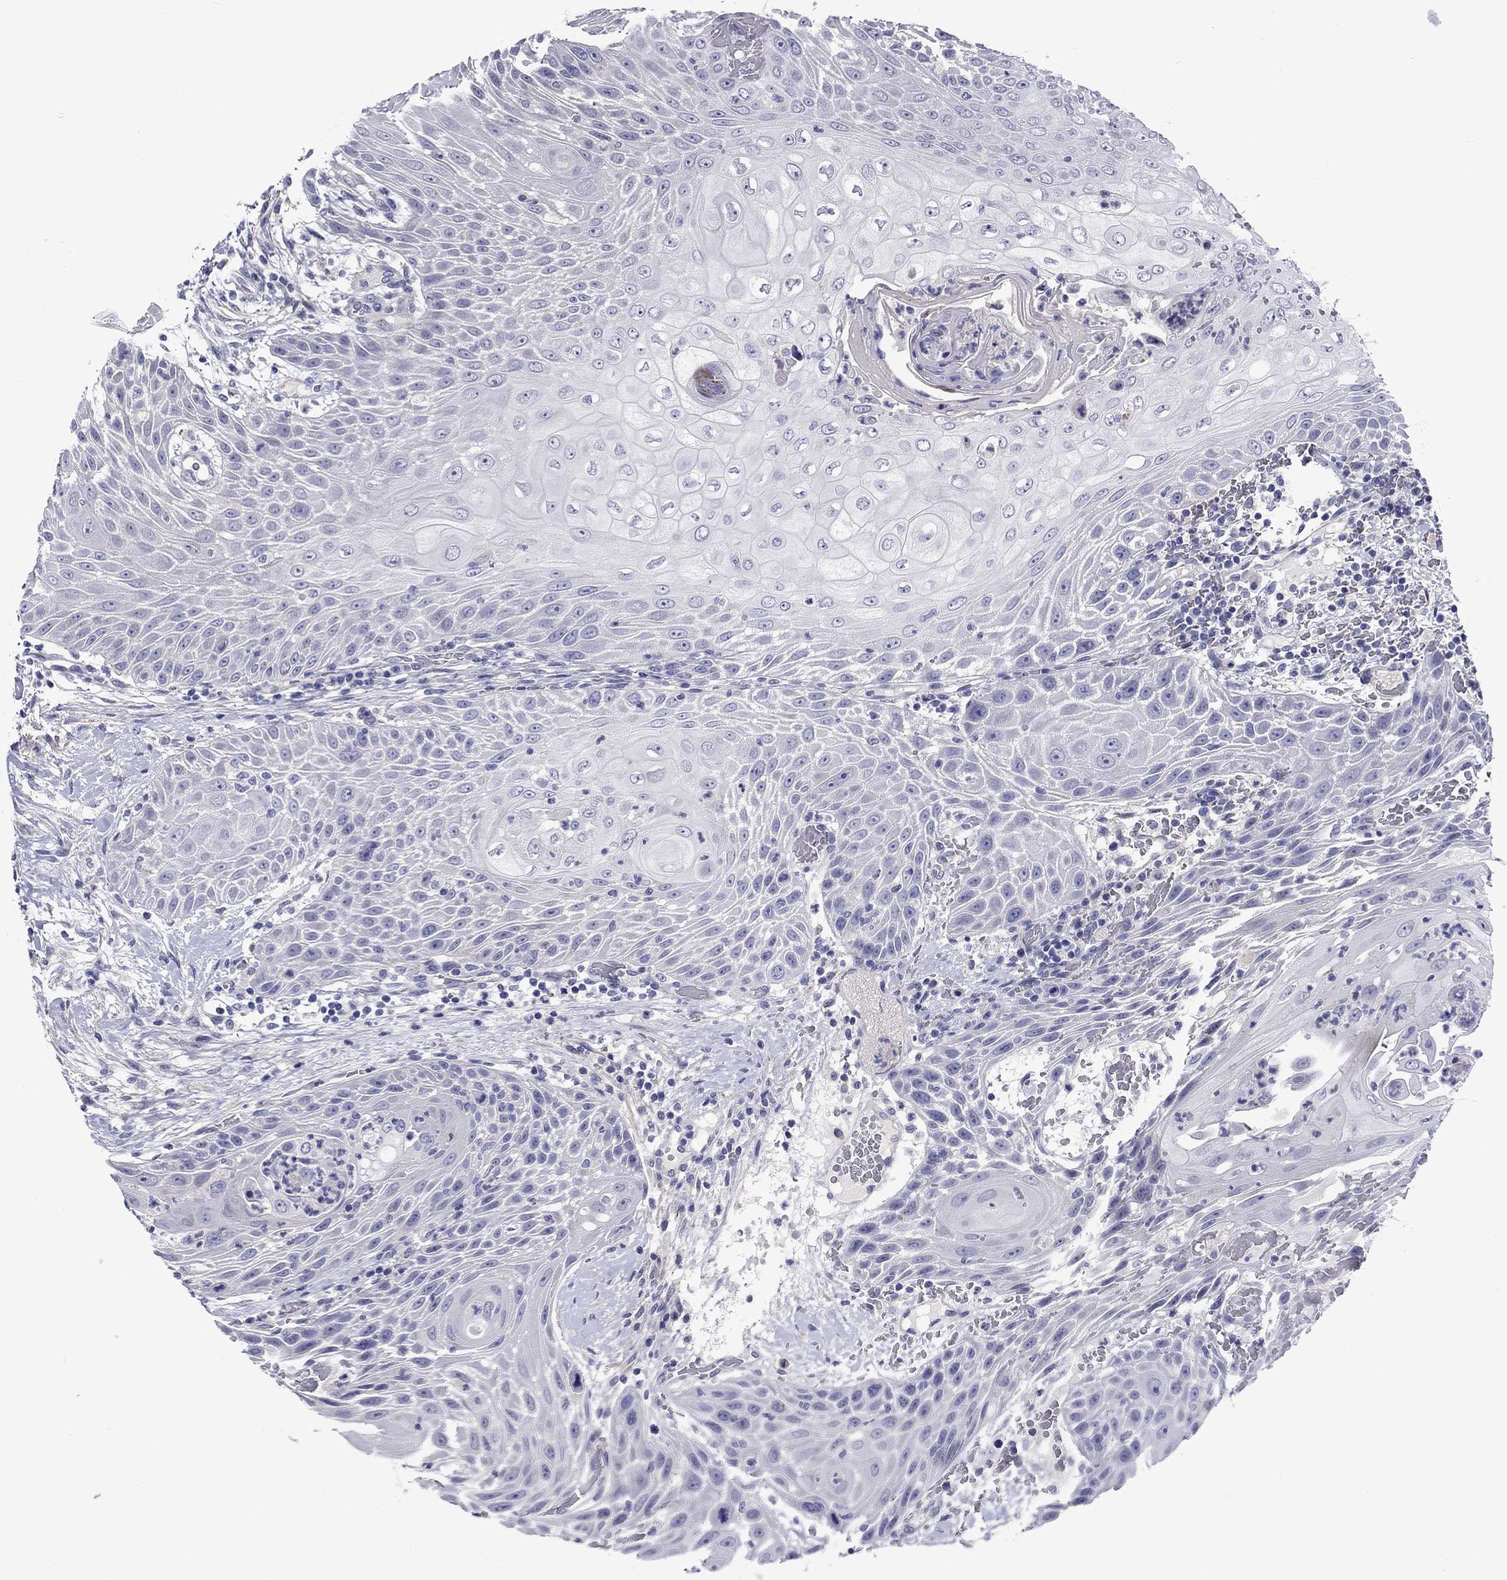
{"staining": {"intensity": "negative", "quantity": "none", "location": "none"}, "tissue": "head and neck cancer", "cell_type": "Tumor cells", "image_type": "cancer", "snomed": [{"axis": "morphology", "description": "Squamous cell carcinoma, NOS"}, {"axis": "topography", "description": "Head-Neck"}], "caption": "Human head and neck squamous cell carcinoma stained for a protein using IHC exhibits no expression in tumor cells.", "gene": "CNDP1", "patient": {"sex": "male", "age": 69}}